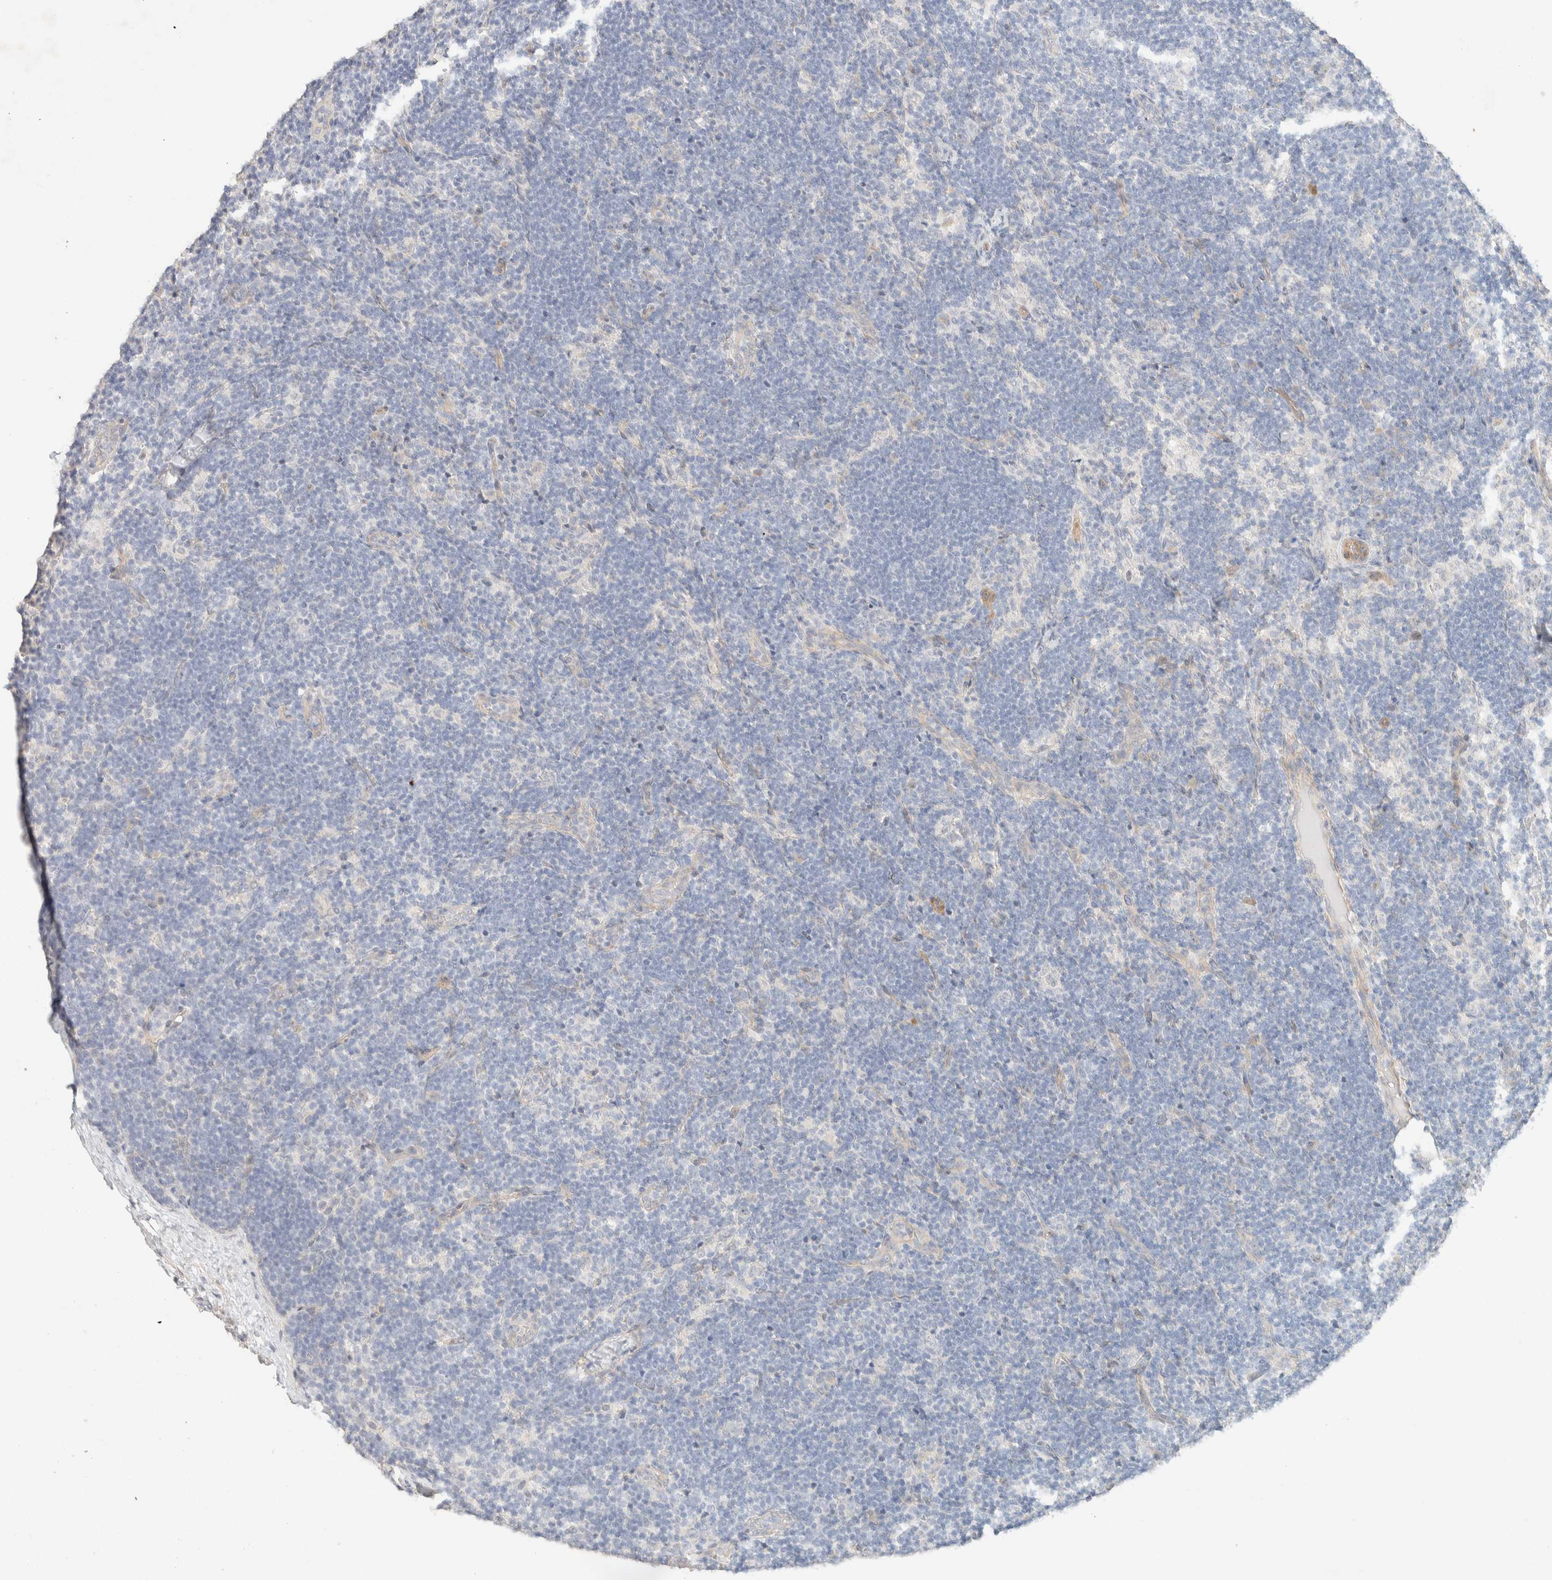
{"staining": {"intensity": "negative", "quantity": "none", "location": "none"}, "tissue": "lymph node", "cell_type": "Germinal center cells", "image_type": "normal", "snomed": [{"axis": "morphology", "description": "Normal tissue, NOS"}, {"axis": "topography", "description": "Lymph node"}], "caption": "DAB (3,3'-diaminobenzidine) immunohistochemical staining of benign human lymph node exhibits no significant staining in germinal center cells.", "gene": "CSNK1E", "patient": {"sex": "female", "age": 22}}